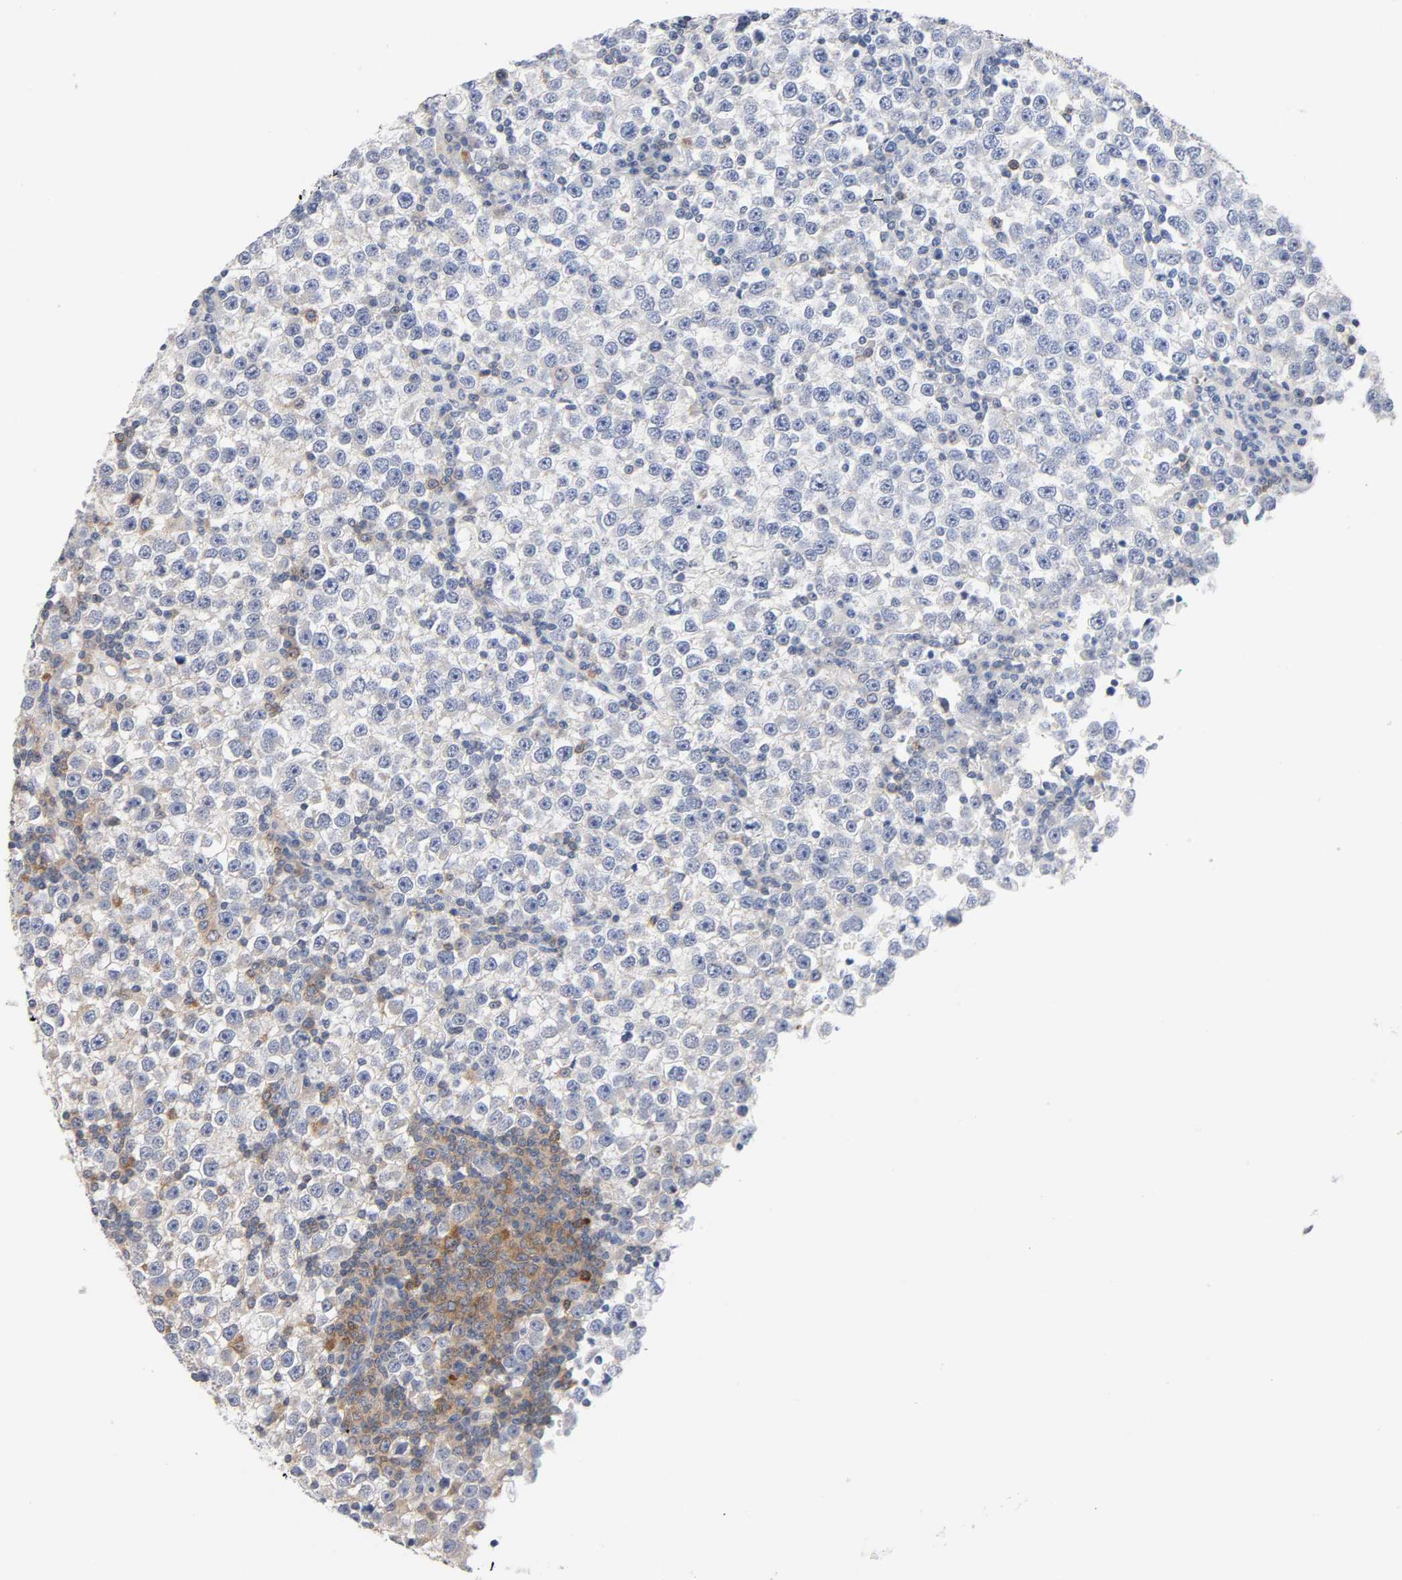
{"staining": {"intensity": "negative", "quantity": "none", "location": "none"}, "tissue": "testis cancer", "cell_type": "Tumor cells", "image_type": "cancer", "snomed": [{"axis": "morphology", "description": "Seminoma, NOS"}, {"axis": "topography", "description": "Testis"}], "caption": "The IHC photomicrograph has no significant positivity in tumor cells of testis seminoma tissue. (Stains: DAB IHC with hematoxylin counter stain, Microscopy: brightfield microscopy at high magnification).", "gene": "MALT1", "patient": {"sex": "male", "age": 65}}